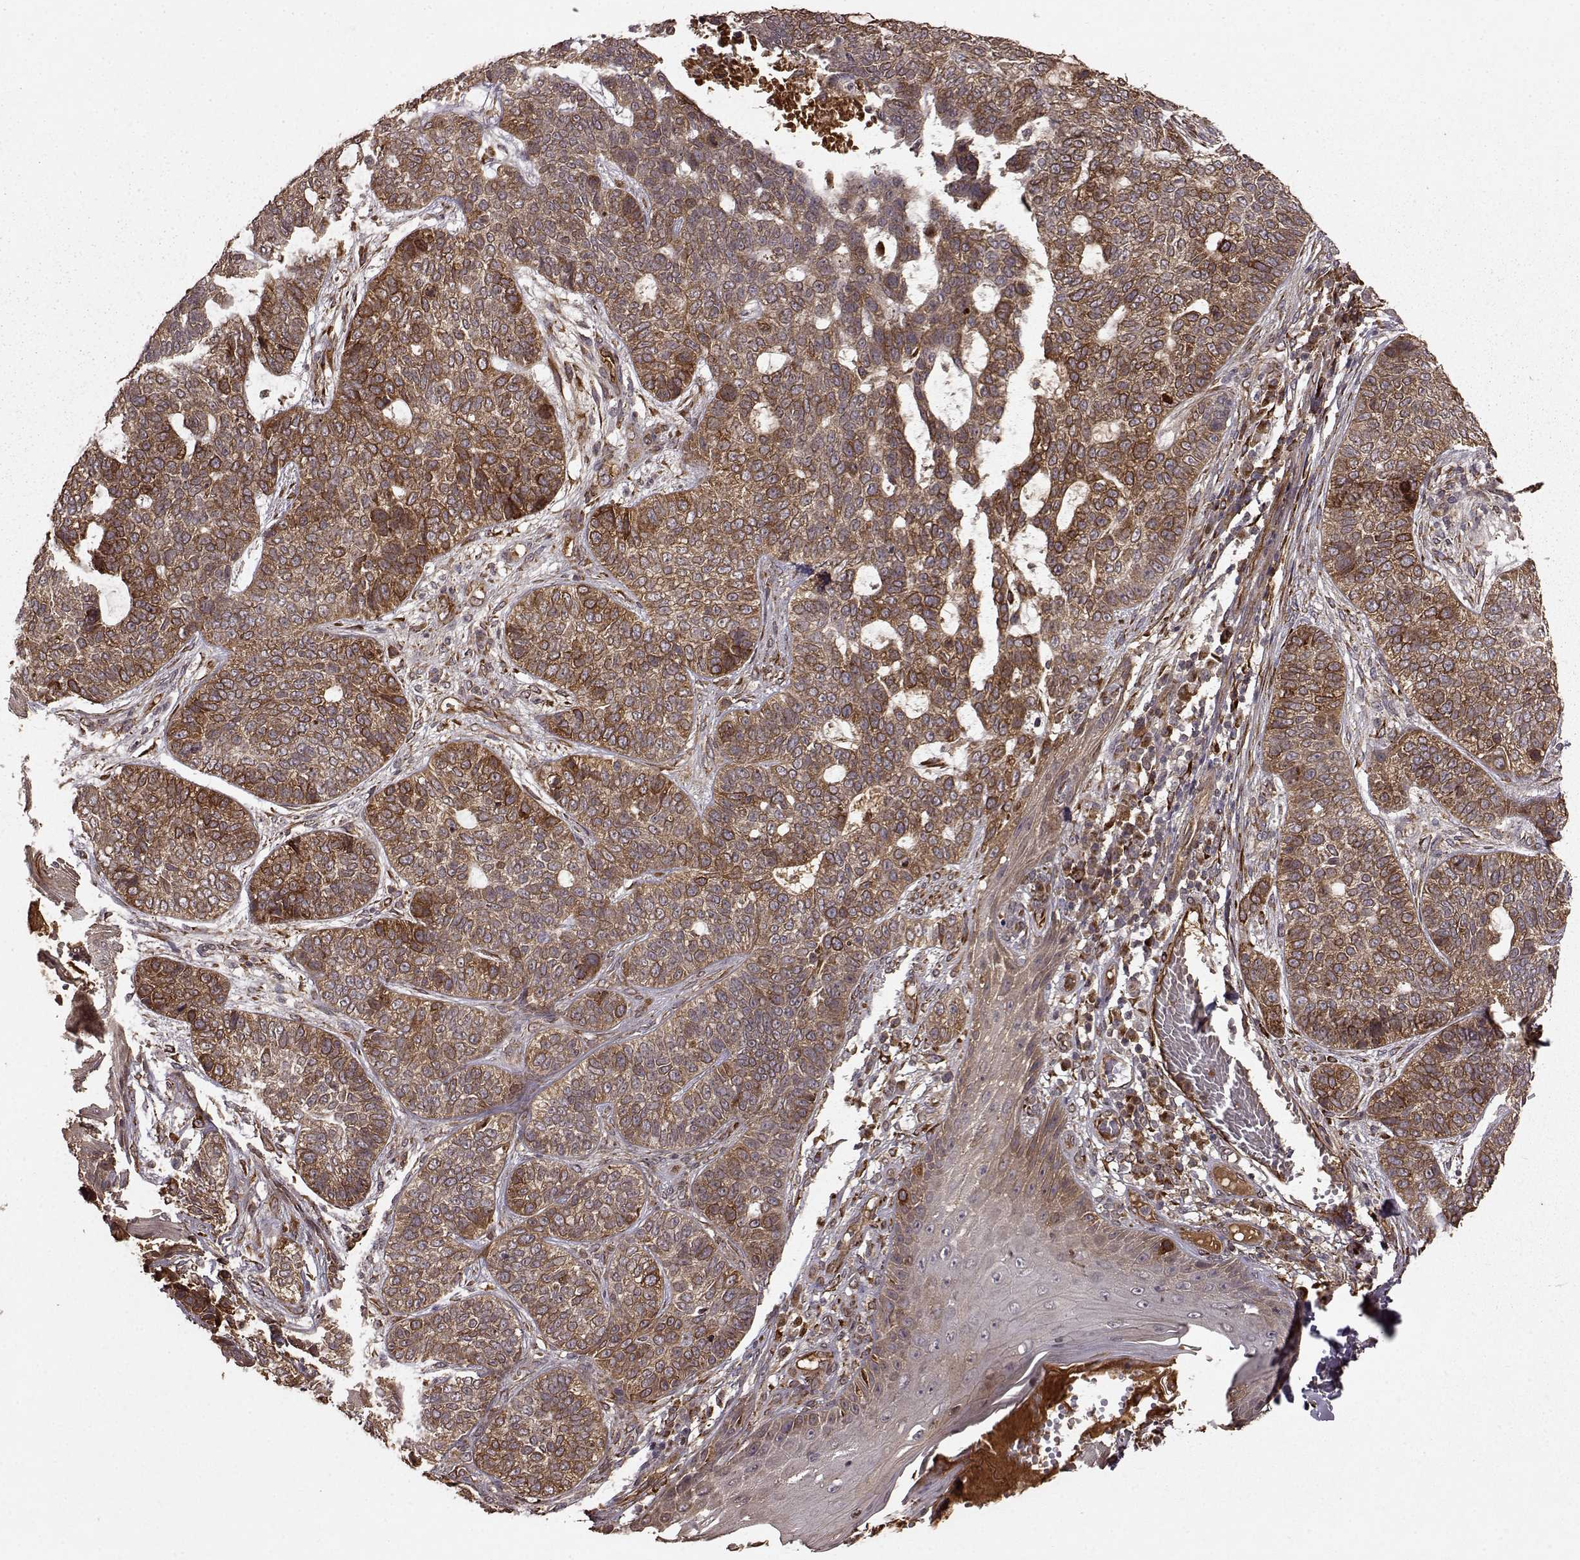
{"staining": {"intensity": "strong", "quantity": "25%-75%", "location": "cytoplasmic/membranous"}, "tissue": "skin cancer", "cell_type": "Tumor cells", "image_type": "cancer", "snomed": [{"axis": "morphology", "description": "Basal cell carcinoma"}, {"axis": "topography", "description": "Skin"}], "caption": "Protein expression analysis of human skin cancer reveals strong cytoplasmic/membranous expression in about 25%-75% of tumor cells.", "gene": "FSTL1", "patient": {"sex": "female", "age": 69}}